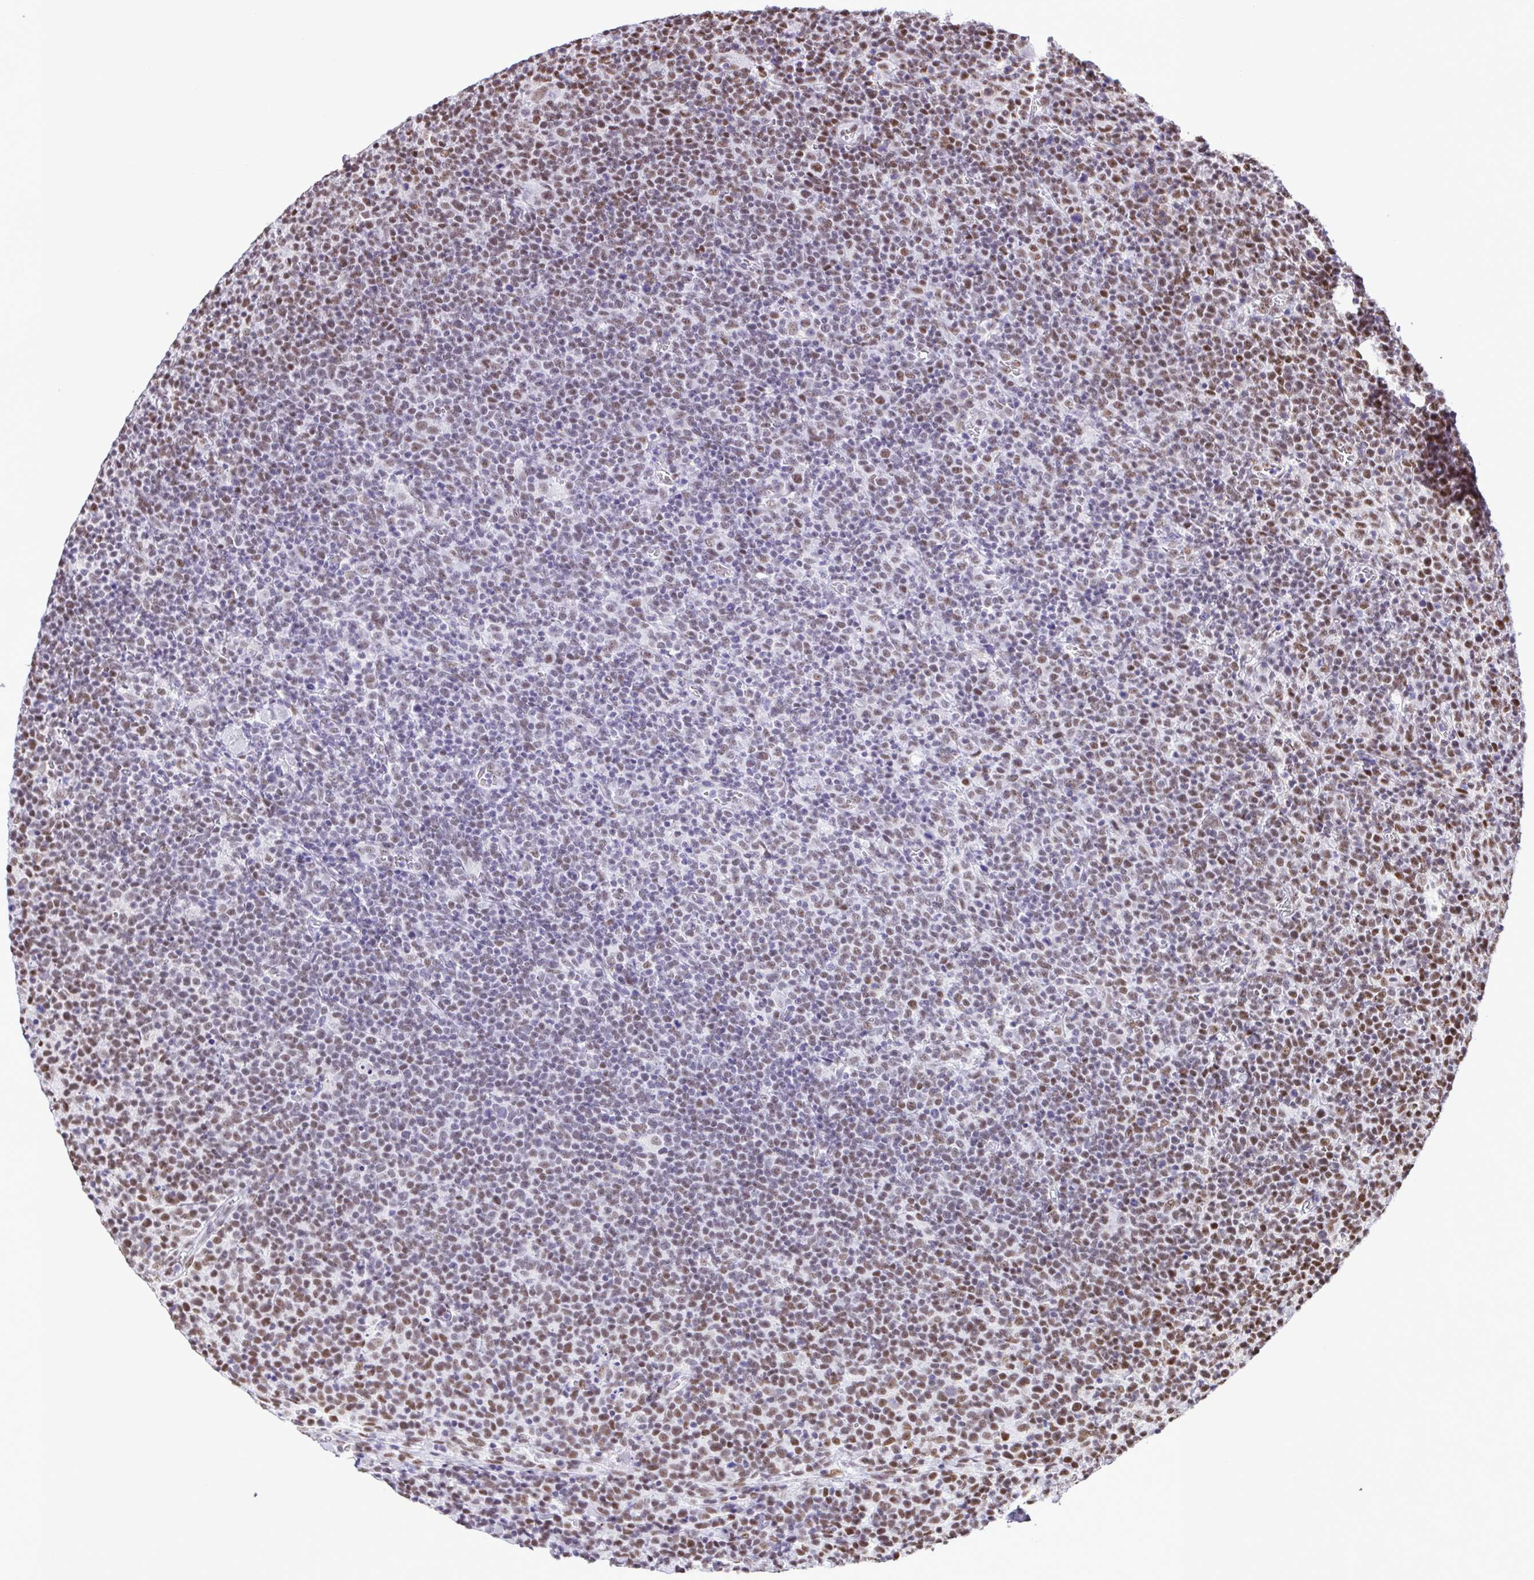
{"staining": {"intensity": "moderate", "quantity": "25%-75%", "location": "nuclear"}, "tissue": "lymphoma", "cell_type": "Tumor cells", "image_type": "cancer", "snomed": [{"axis": "morphology", "description": "Malignant lymphoma, non-Hodgkin's type, High grade"}, {"axis": "topography", "description": "Lymph node"}], "caption": "Protein staining of lymphoma tissue reveals moderate nuclear staining in about 25%-75% of tumor cells. (brown staining indicates protein expression, while blue staining denotes nuclei).", "gene": "TRIM28", "patient": {"sex": "male", "age": 61}}